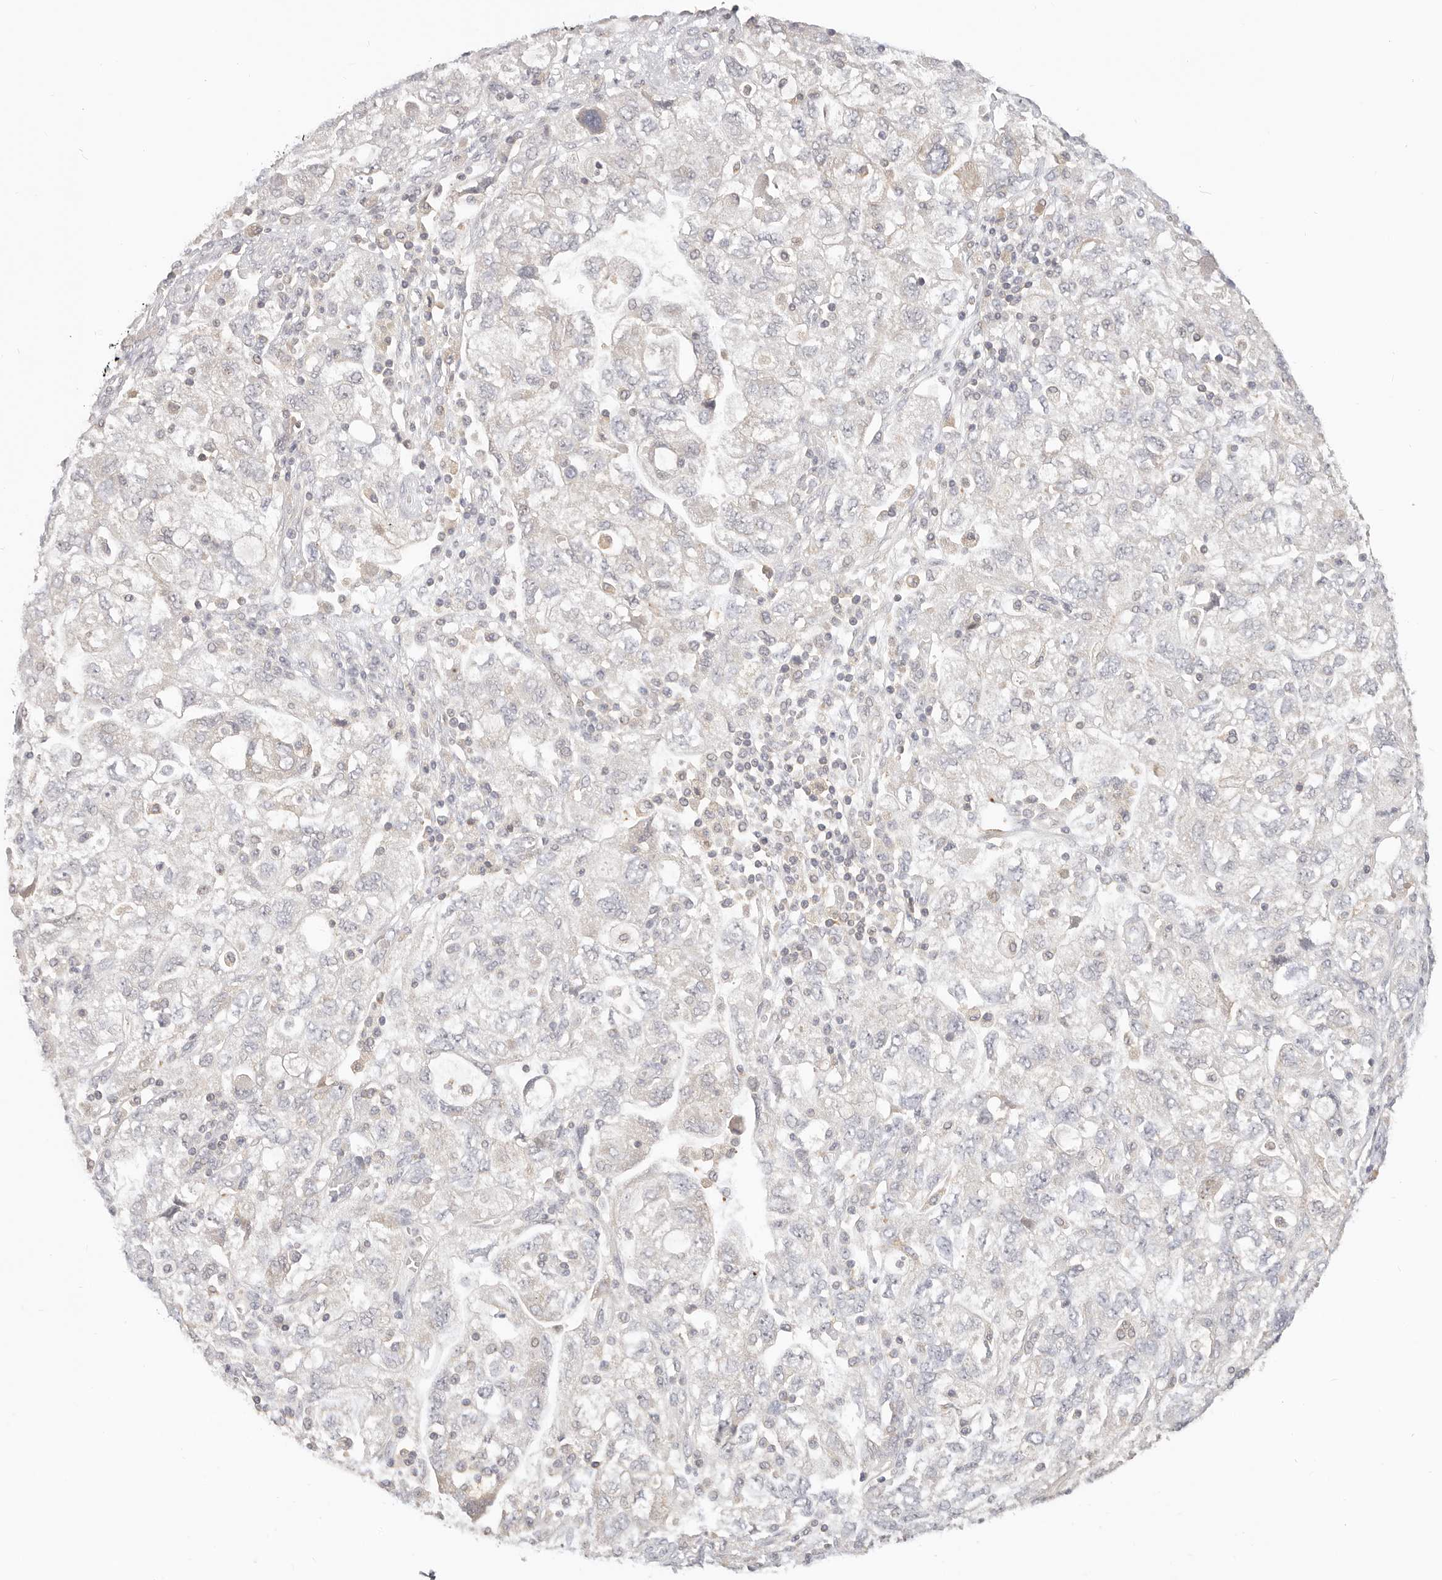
{"staining": {"intensity": "negative", "quantity": "none", "location": "none"}, "tissue": "ovarian cancer", "cell_type": "Tumor cells", "image_type": "cancer", "snomed": [{"axis": "morphology", "description": "Carcinoma, NOS"}, {"axis": "morphology", "description": "Cystadenocarcinoma, serous, NOS"}, {"axis": "topography", "description": "Ovary"}], "caption": "Human ovarian cancer (carcinoma) stained for a protein using immunohistochemistry displays no positivity in tumor cells.", "gene": "DTNBP1", "patient": {"sex": "female", "age": 69}}